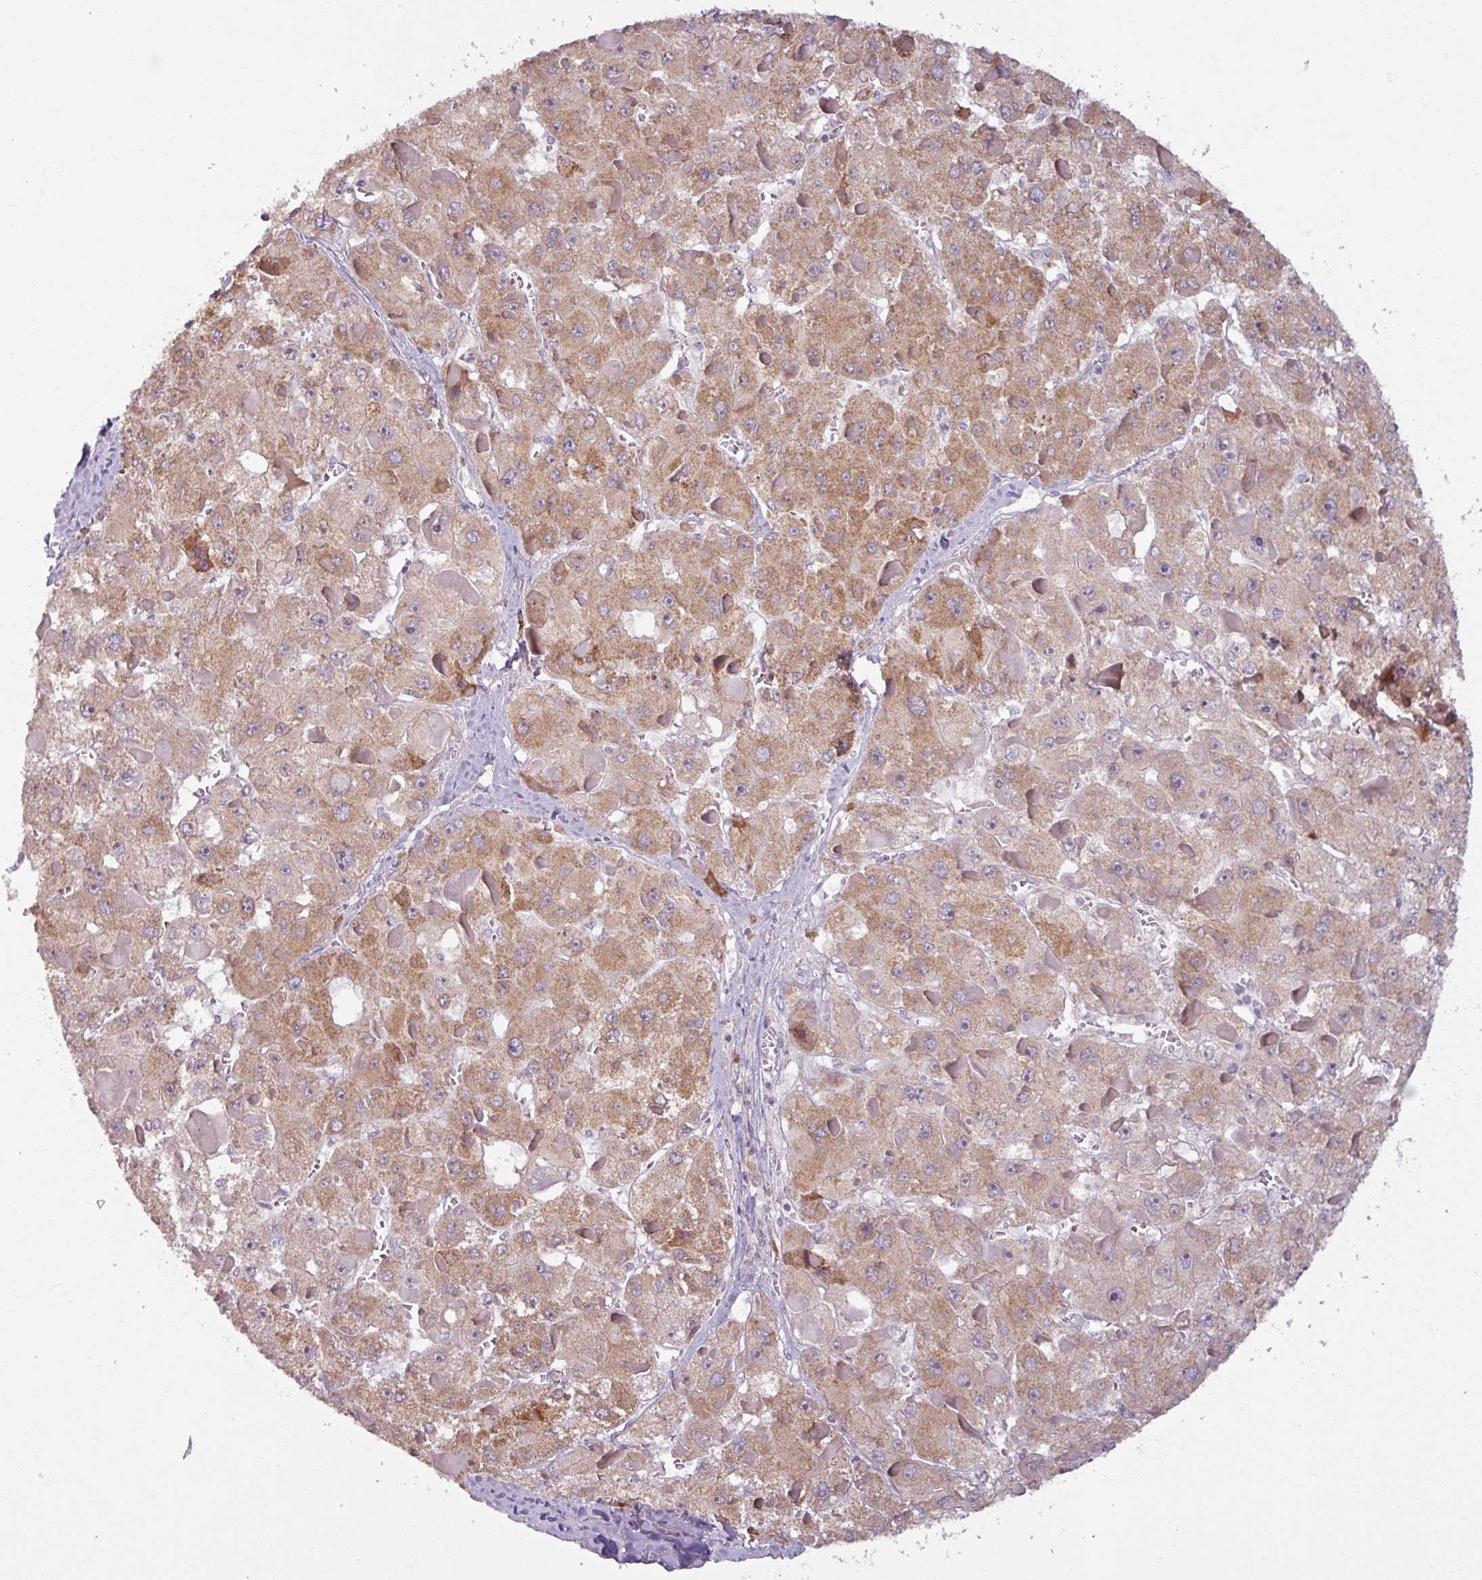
{"staining": {"intensity": "moderate", "quantity": ">75%", "location": "cytoplasmic/membranous"}, "tissue": "liver cancer", "cell_type": "Tumor cells", "image_type": "cancer", "snomed": [{"axis": "morphology", "description": "Carcinoma, Hepatocellular, NOS"}, {"axis": "topography", "description": "Liver"}], "caption": "There is medium levels of moderate cytoplasmic/membranous positivity in tumor cells of liver cancer, as demonstrated by immunohistochemical staining (brown color).", "gene": "OGFOD3", "patient": {"sex": "female", "age": 73}}